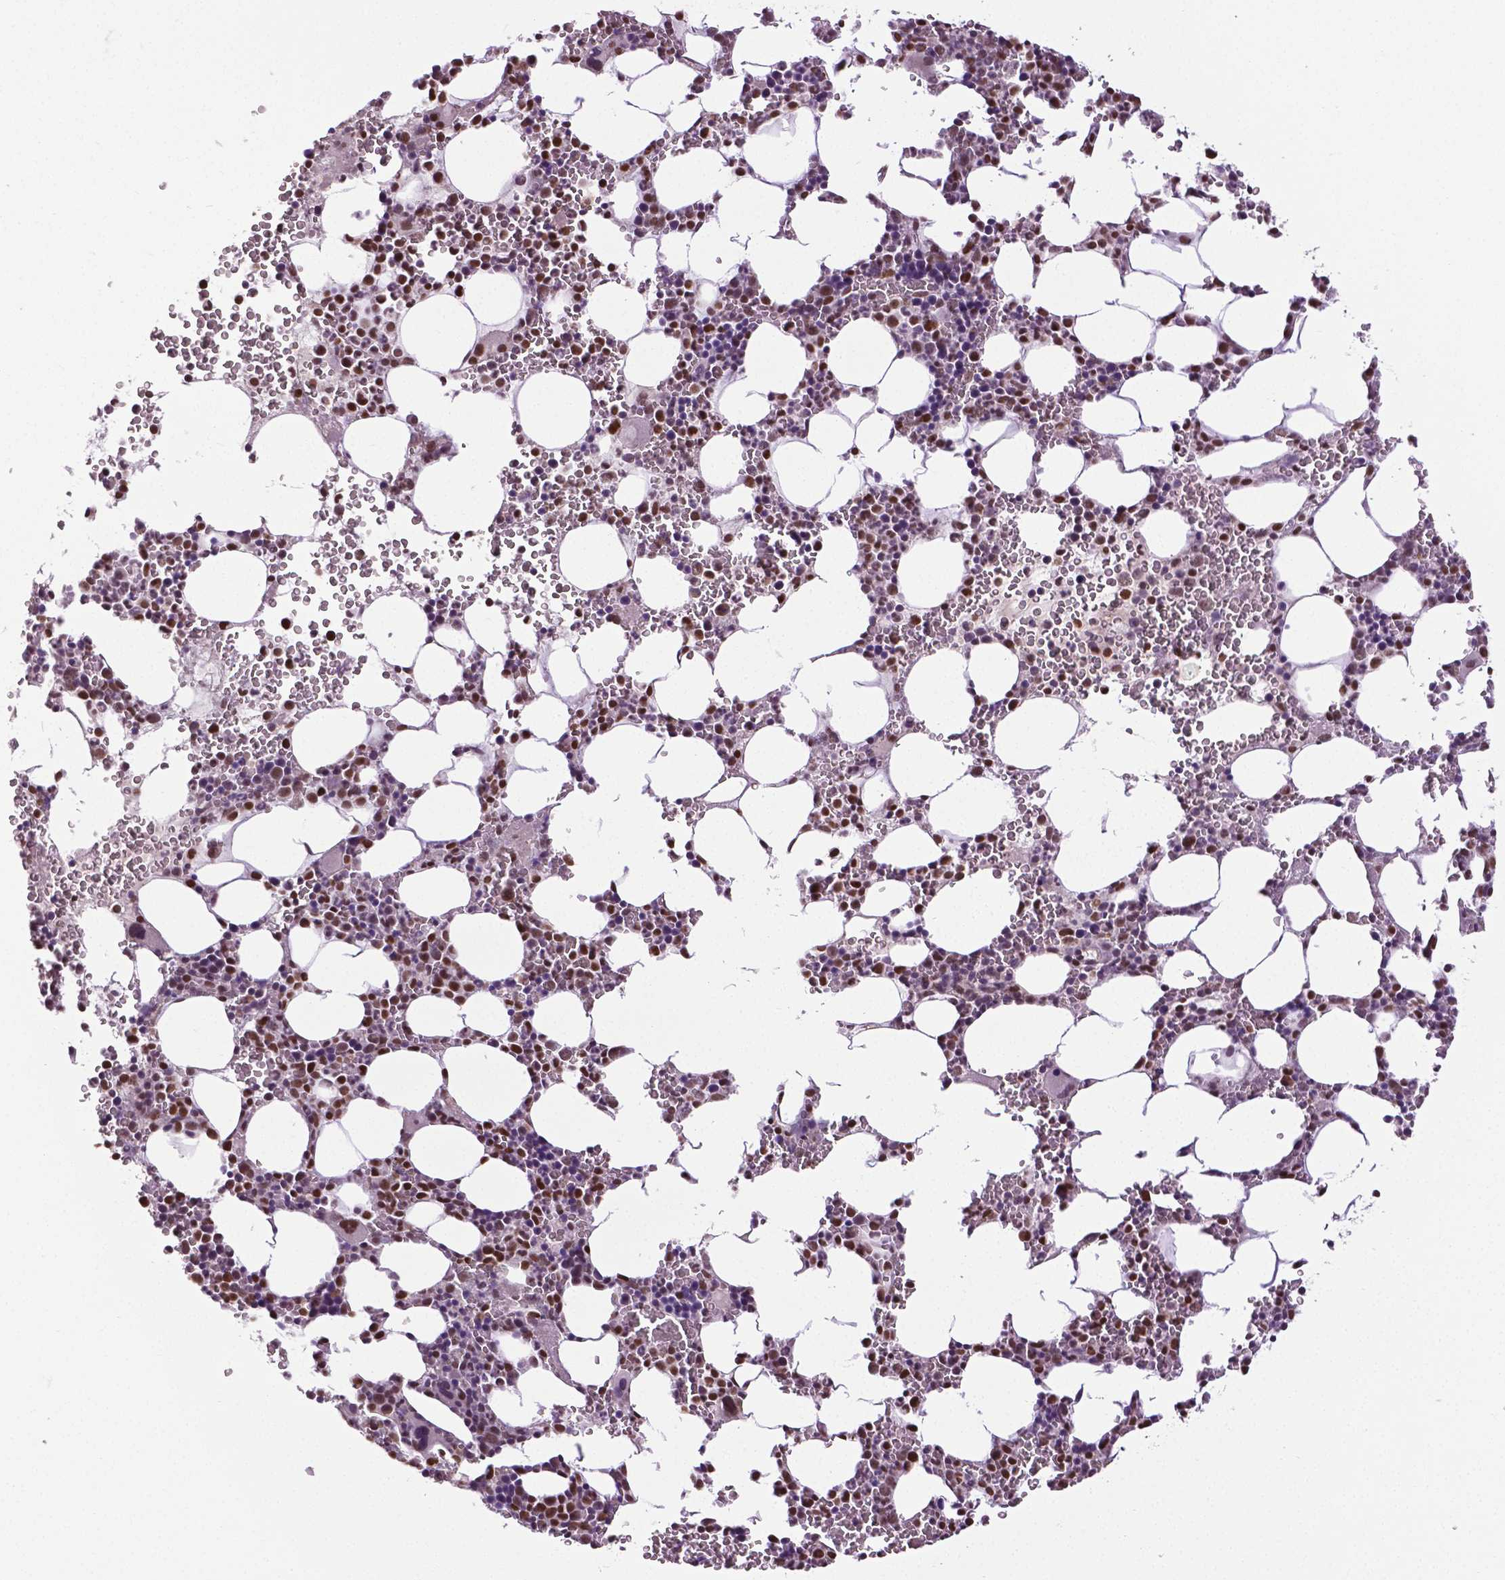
{"staining": {"intensity": "moderate", "quantity": "25%-75%", "location": "nuclear"}, "tissue": "bone marrow", "cell_type": "Hematopoietic cells", "image_type": "normal", "snomed": [{"axis": "morphology", "description": "Normal tissue, NOS"}, {"axis": "topography", "description": "Bone marrow"}], "caption": "Protein expression analysis of normal bone marrow reveals moderate nuclear staining in approximately 25%-75% of hematopoietic cells. Nuclei are stained in blue.", "gene": "DLX5", "patient": {"sex": "male", "age": 82}}